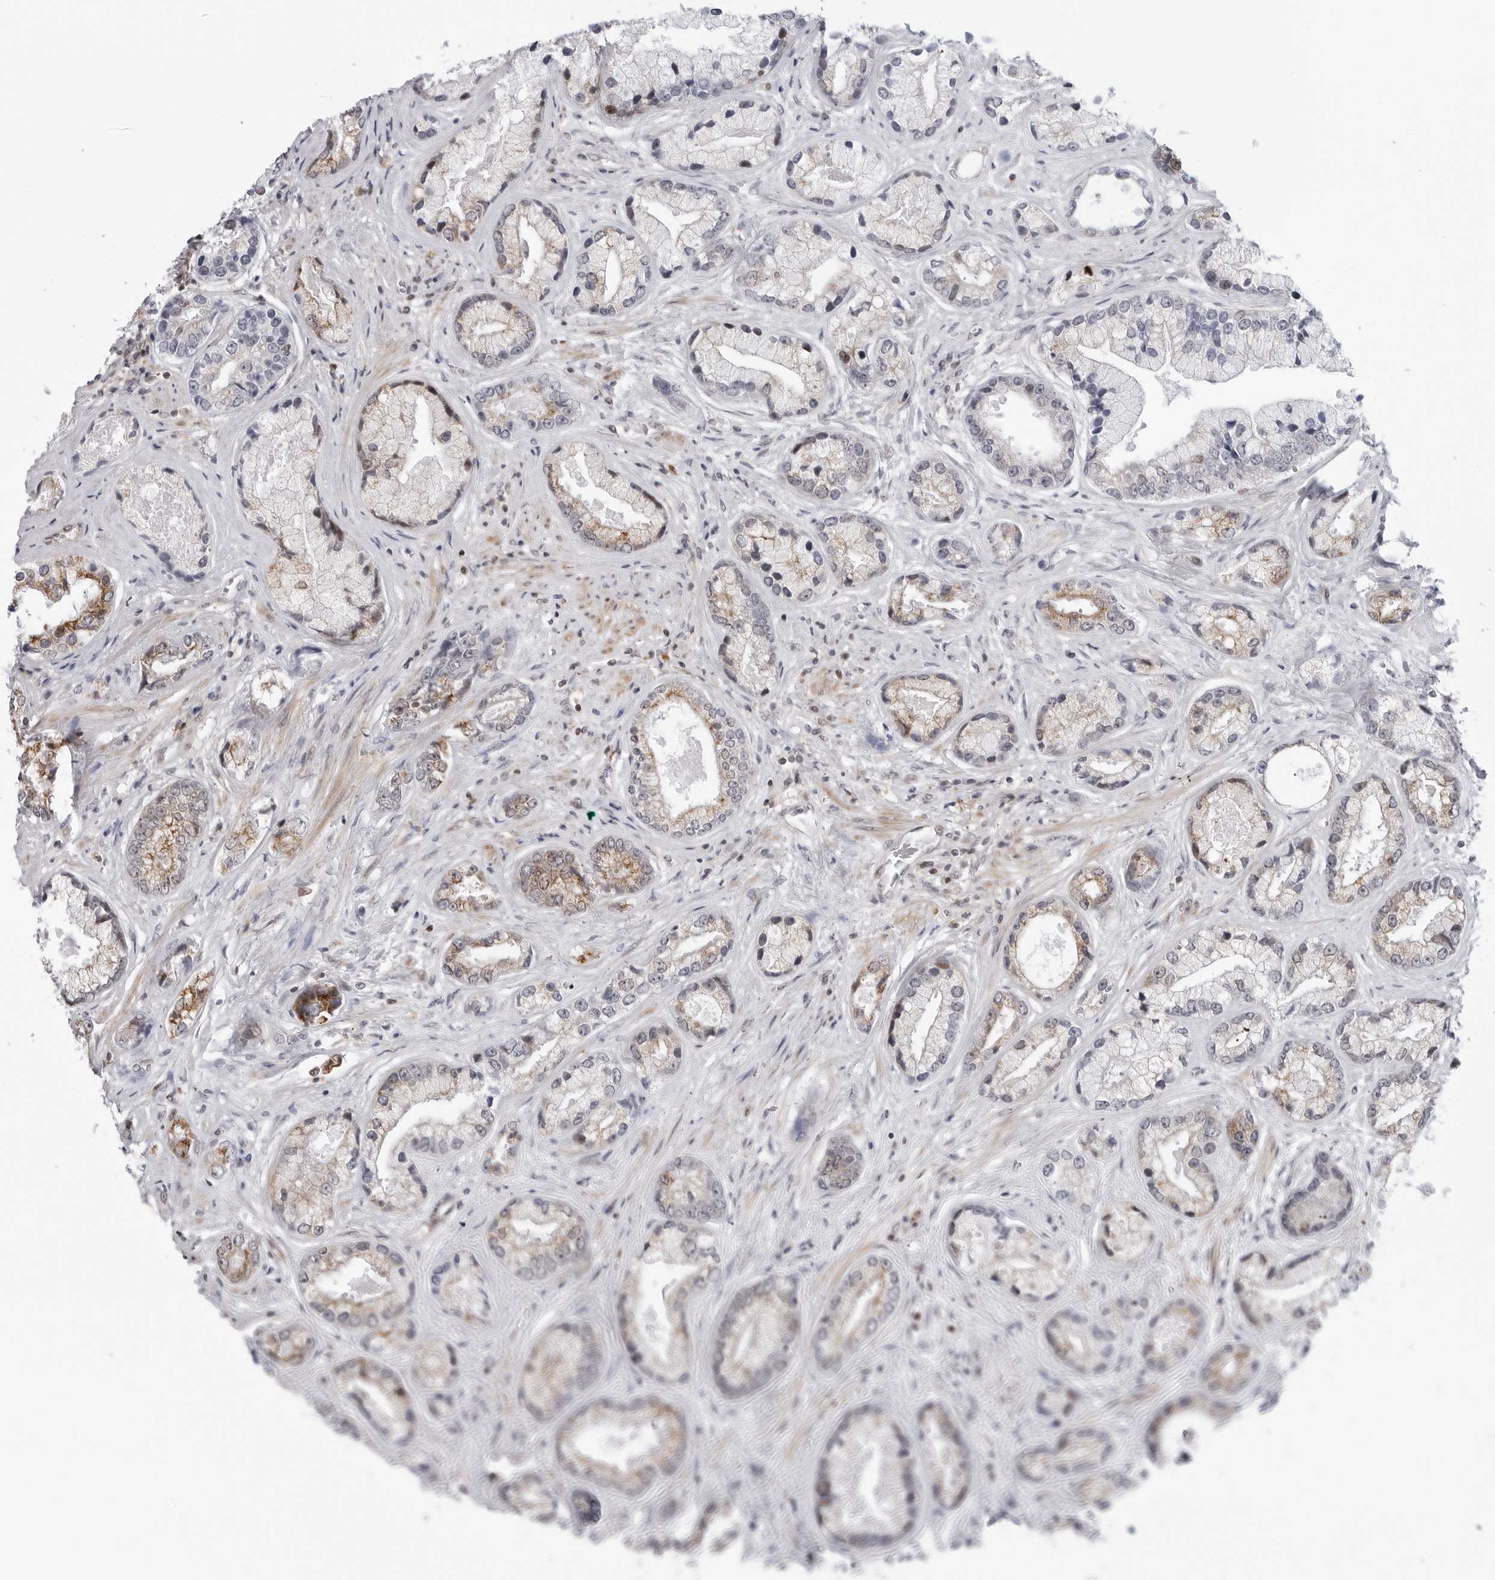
{"staining": {"intensity": "weak", "quantity": "<25%", "location": "cytoplasmic/membranous"}, "tissue": "prostate cancer", "cell_type": "Tumor cells", "image_type": "cancer", "snomed": [{"axis": "morphology", "description": "Adenocarcinoma, High grade"}, {"axis": "topography", "description": "Prostate"}], "caption": "This is an immunohistochemistry (IHC) photomicrograph of human prostate cancer. There is no expression in tumor cells.", "gene": "FAM135B", "patient": {"sex": "male", "age": 61}}